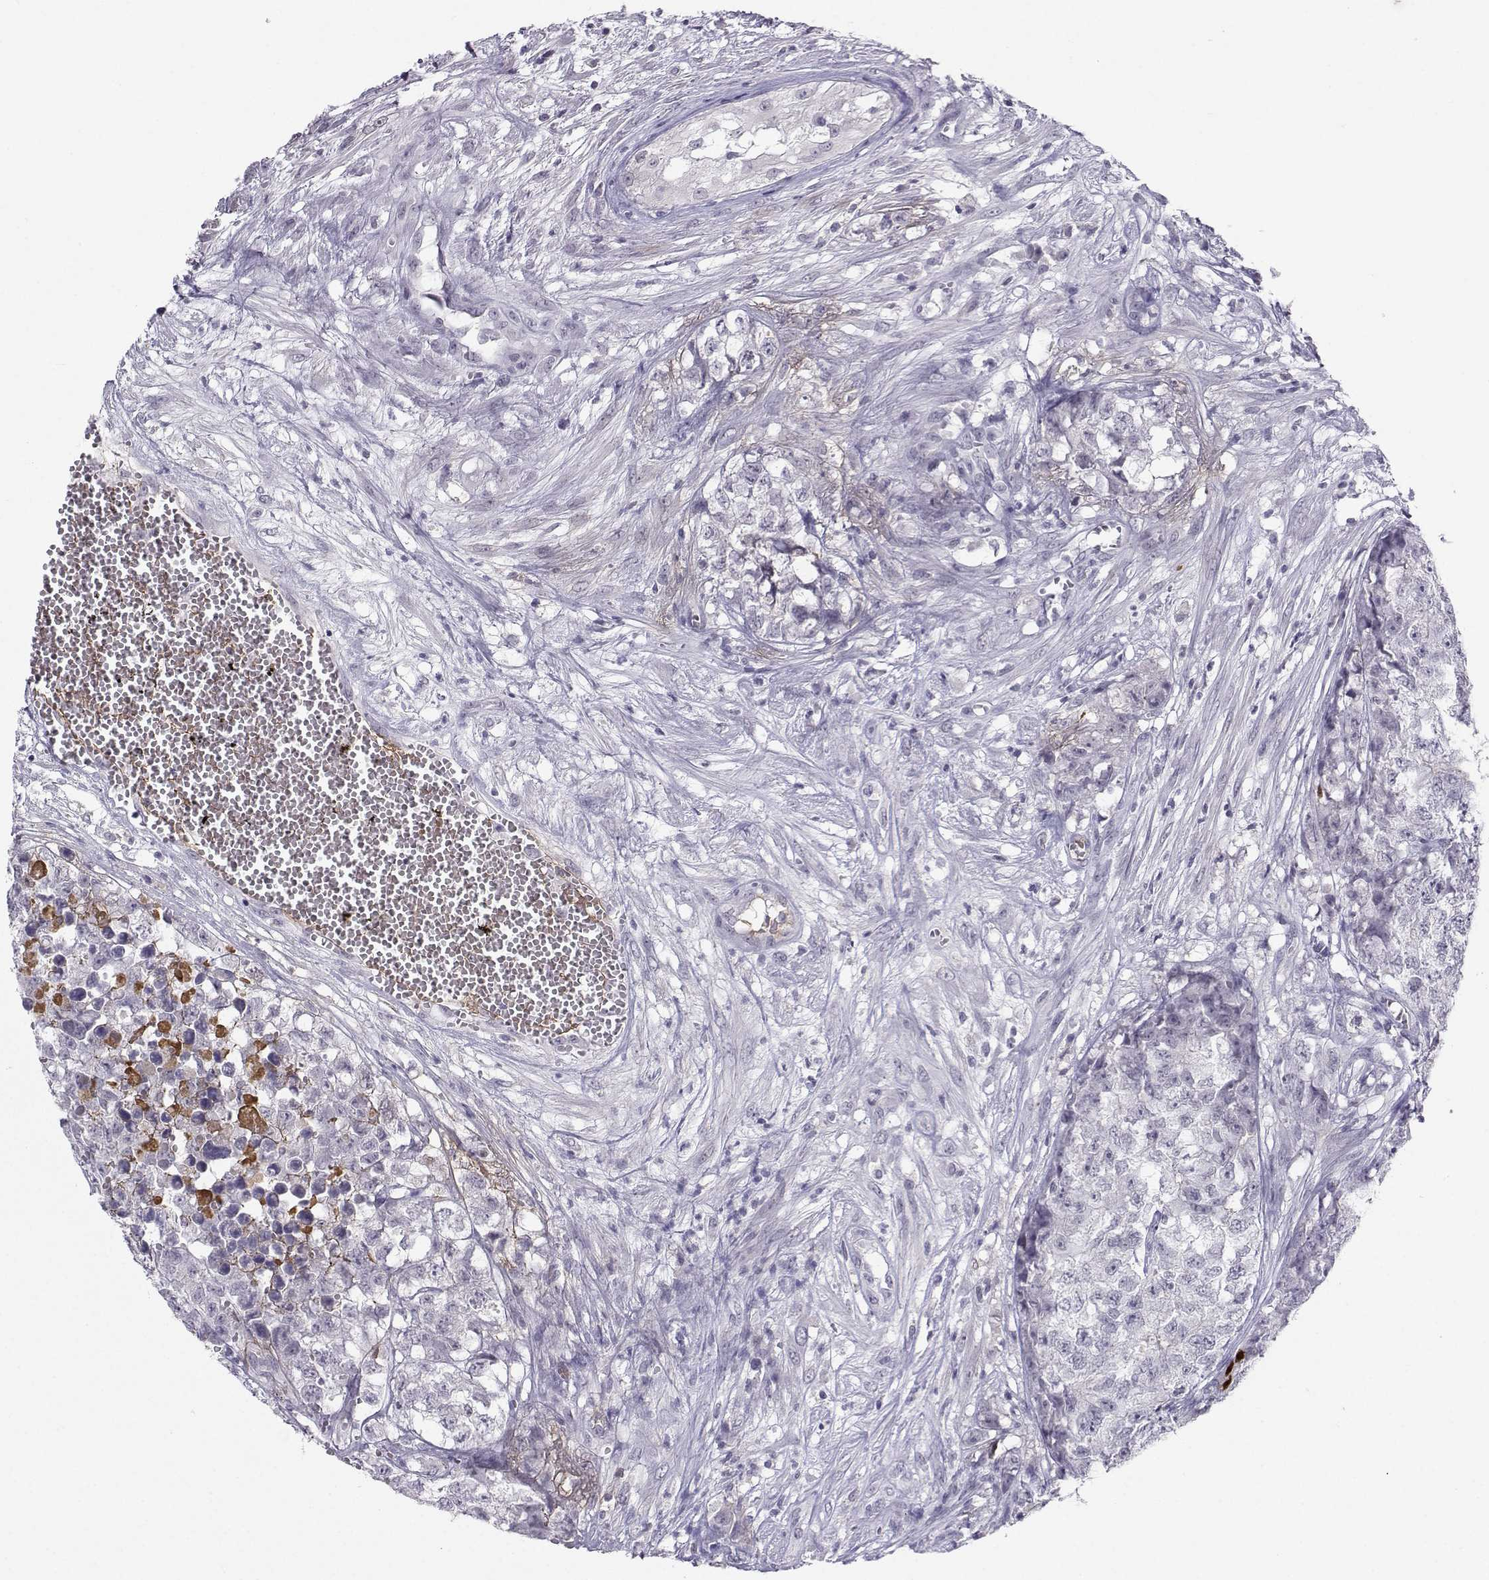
{"staining": {"intensity": "negative", "quantity": "none", "location": "none"}, "tissue": "testis cancer", "cell_type": "Tumor cells", "image_type": "cancer", "snomed": [{"axis": "morphology", "description": "Seminoma, NOS"}, {"axis": "morphology", "description": "Carcinoma, Embryonal, NOS"}, {"axis": "topography", "description": "Testis"}], "caption": "Tumor cells show no significant protein staining in testis cancer (seminoma).", "gene": "LHX1", "patient": {"sex": "male", "age": 22}}